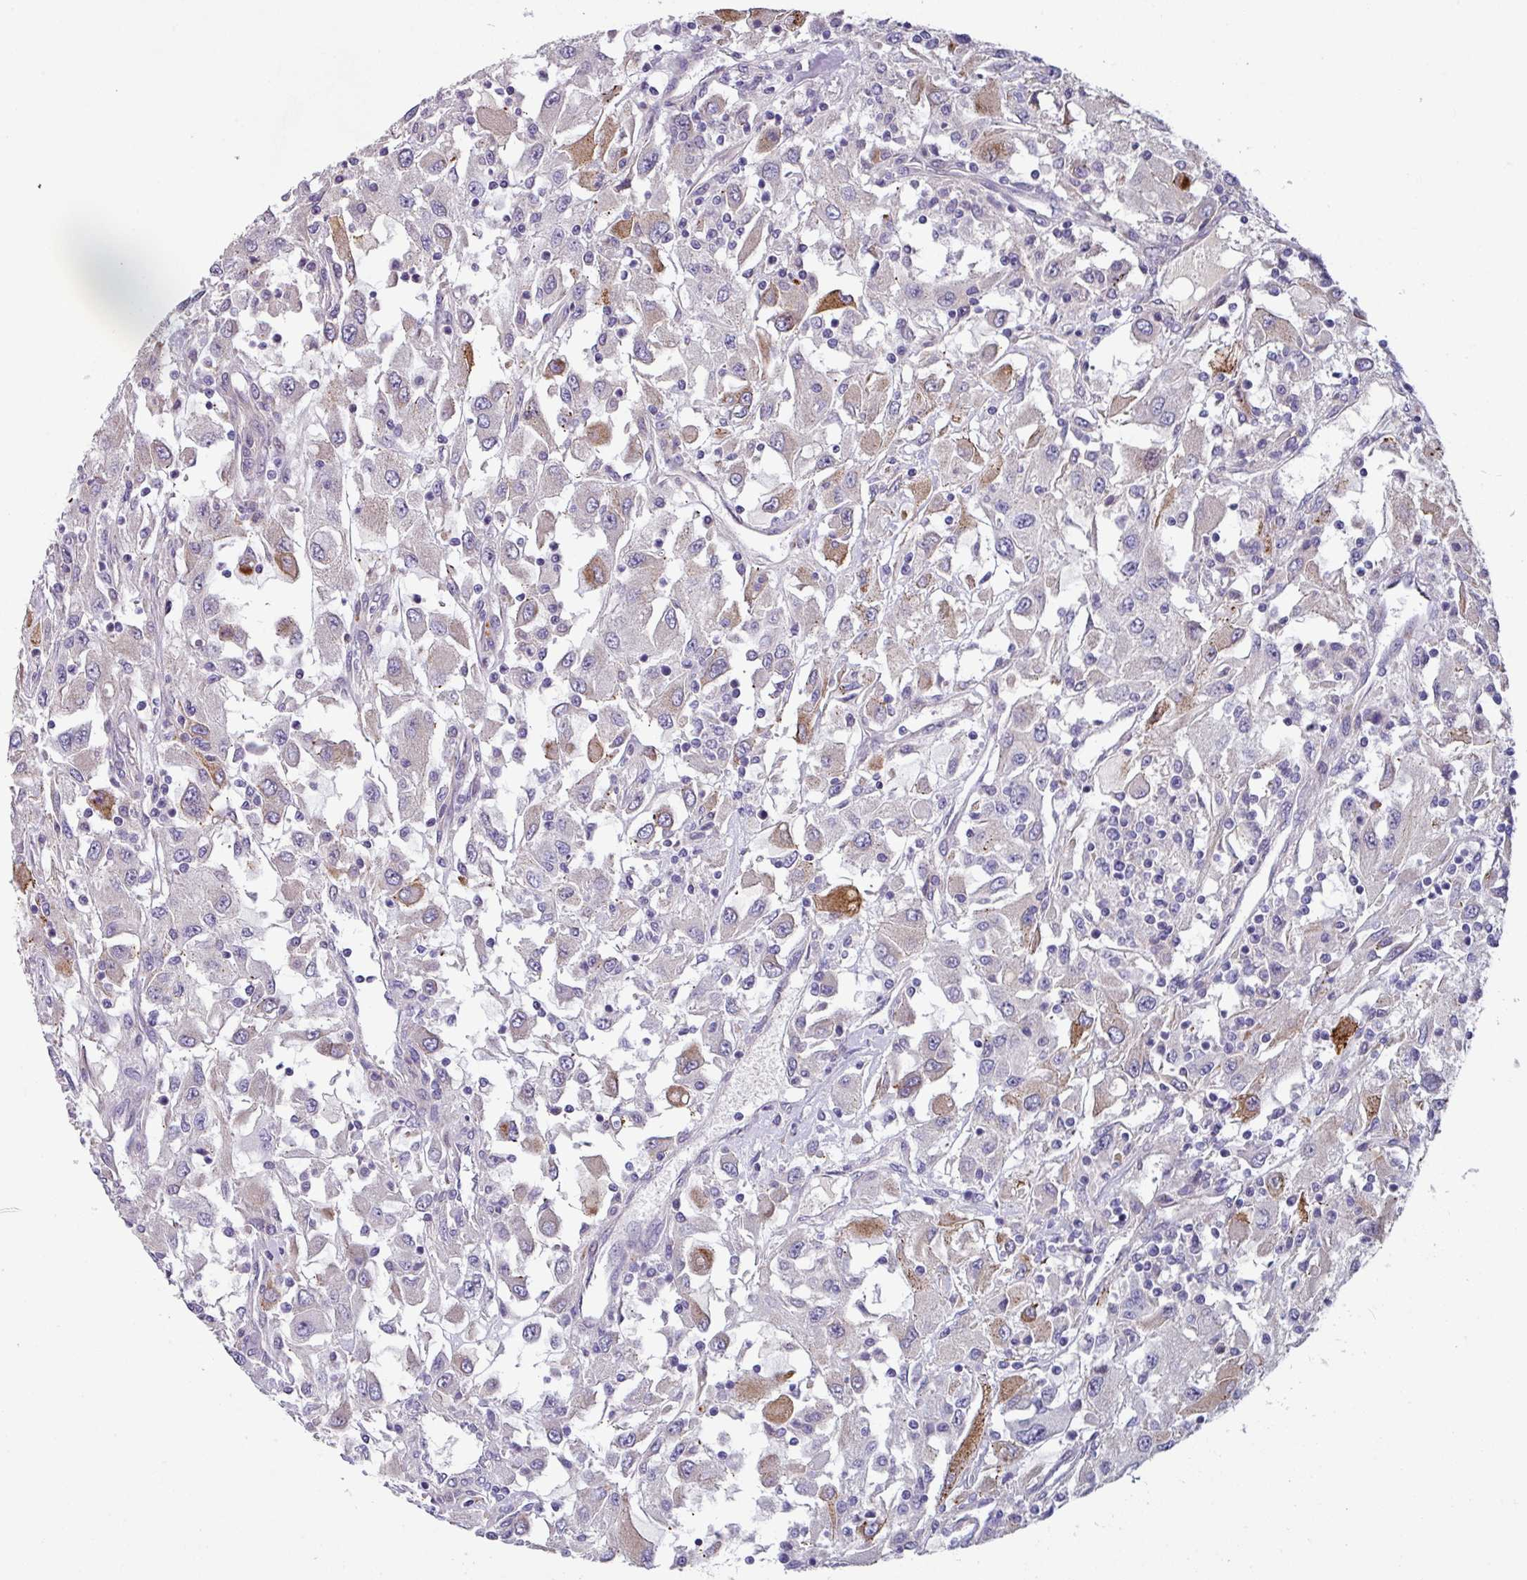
{"staining": {"intensity": "strong", "quantity": "<25%", "location": "cytoplasmic/membranous"}, "tissue": "renal cancer", "cell_type": "Tumor cells", "image_type": "cancer", "snomed": [{"axis": "morphology", "description": "Adenocarcinoma, NOS"}, {"axis": "topography", "description": "Kidney"}], "caption": "Tumor cells reveal medium levels of strong cytoplasmic/membranous staining in approximately <25% of cells in renal adenocarcinoma.", "gene": "KLHL3", "patient": {"sex": "female", "age": 67}}